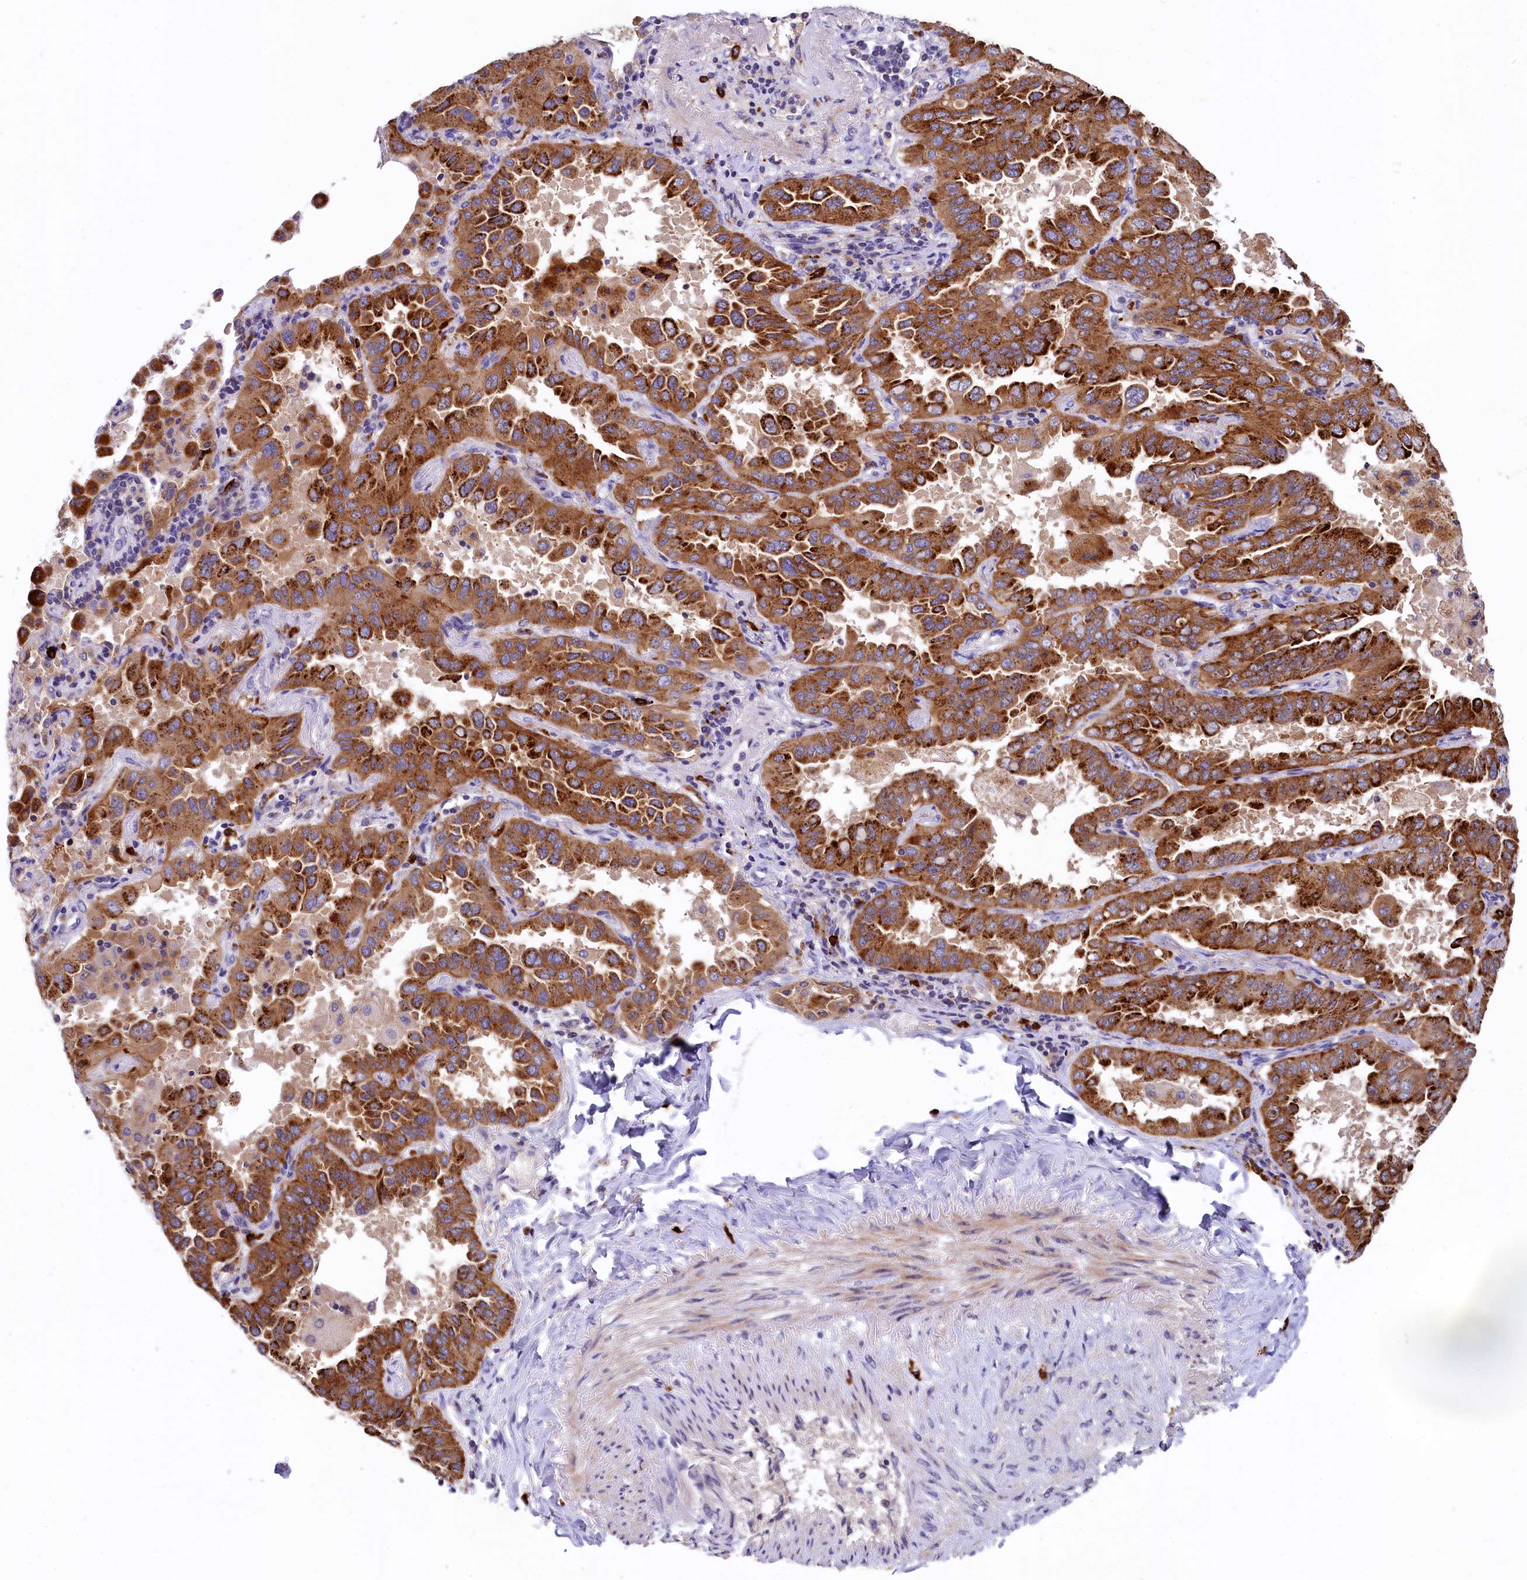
{"staining": {"intensity": "strong", "quantity": ">75%", "location": "cytoplasmic/membranous"}, "tissue": "lung cancer", "cell_type": "Tumor cells", "image_type": "cancer", "snomed": [{"axis": "morphology", "description": "Adenocarcinoma, NOS"}, {"axis": "topography", "description": "Lung"}], "caption": "A high amount of strong cytoplasmic/membranous expression is seen in approximately >75% of tumor cells in lung cancer tissue.", "gene": "EPS8L2", "patient": {"sex": "male", "age": 64}}